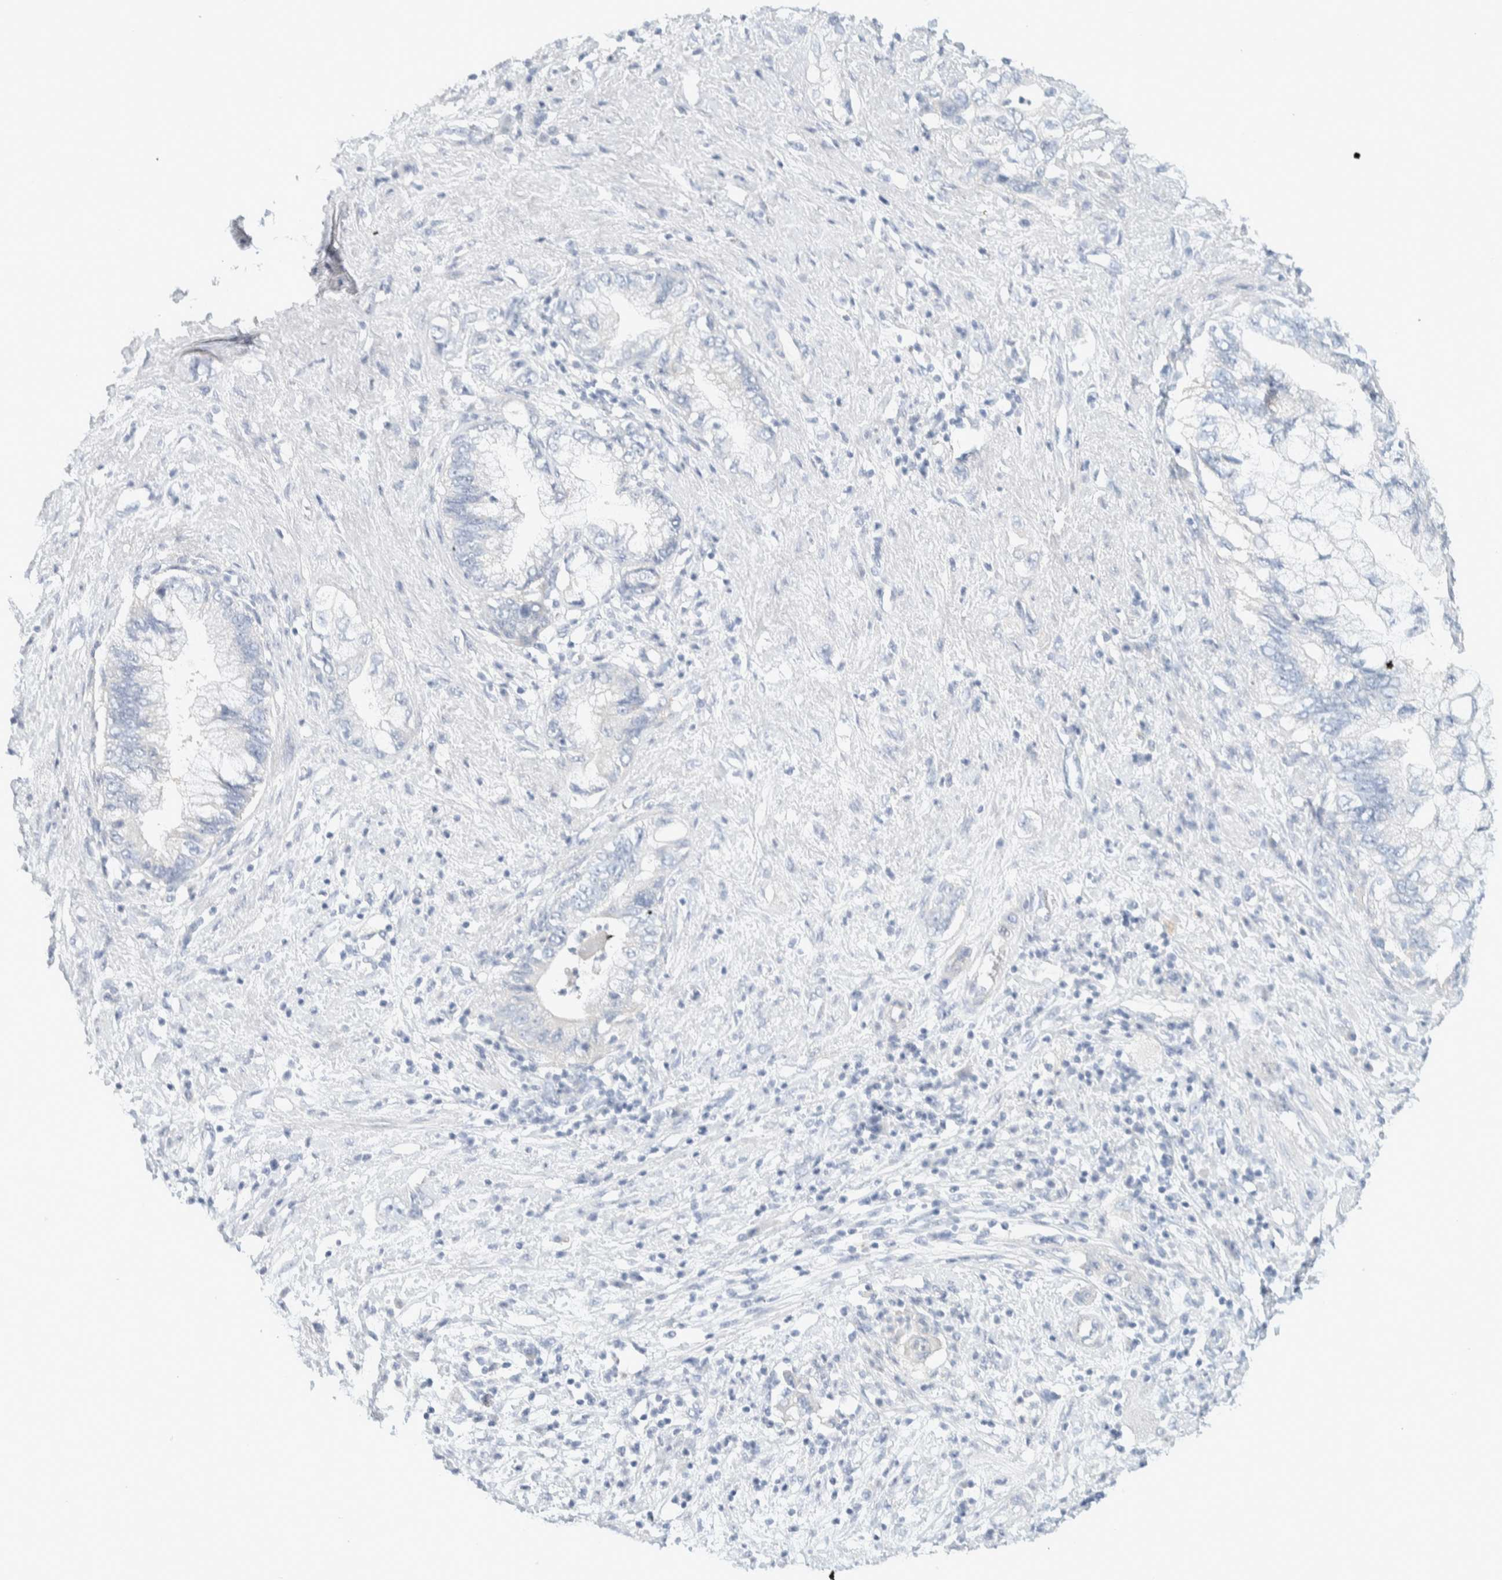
{"staining": {"intensity": "negative", "quantity": "none", "location": "none"}, "tissue": "pancreatic cancer", "cell_type": "Tumor cells", "image_type": "cancer", "snomed": [{"axis": "morphology", "description": "Adenocarcinoma, NOS"}, {"axis": "topography", "description": "Pancreas"}], "caption": "Tumor cells show no significant expression in adenocarcinoma (pancreatic).", "gene": "ALOX12B", "patient": {"sex": "female", "age": 73}}